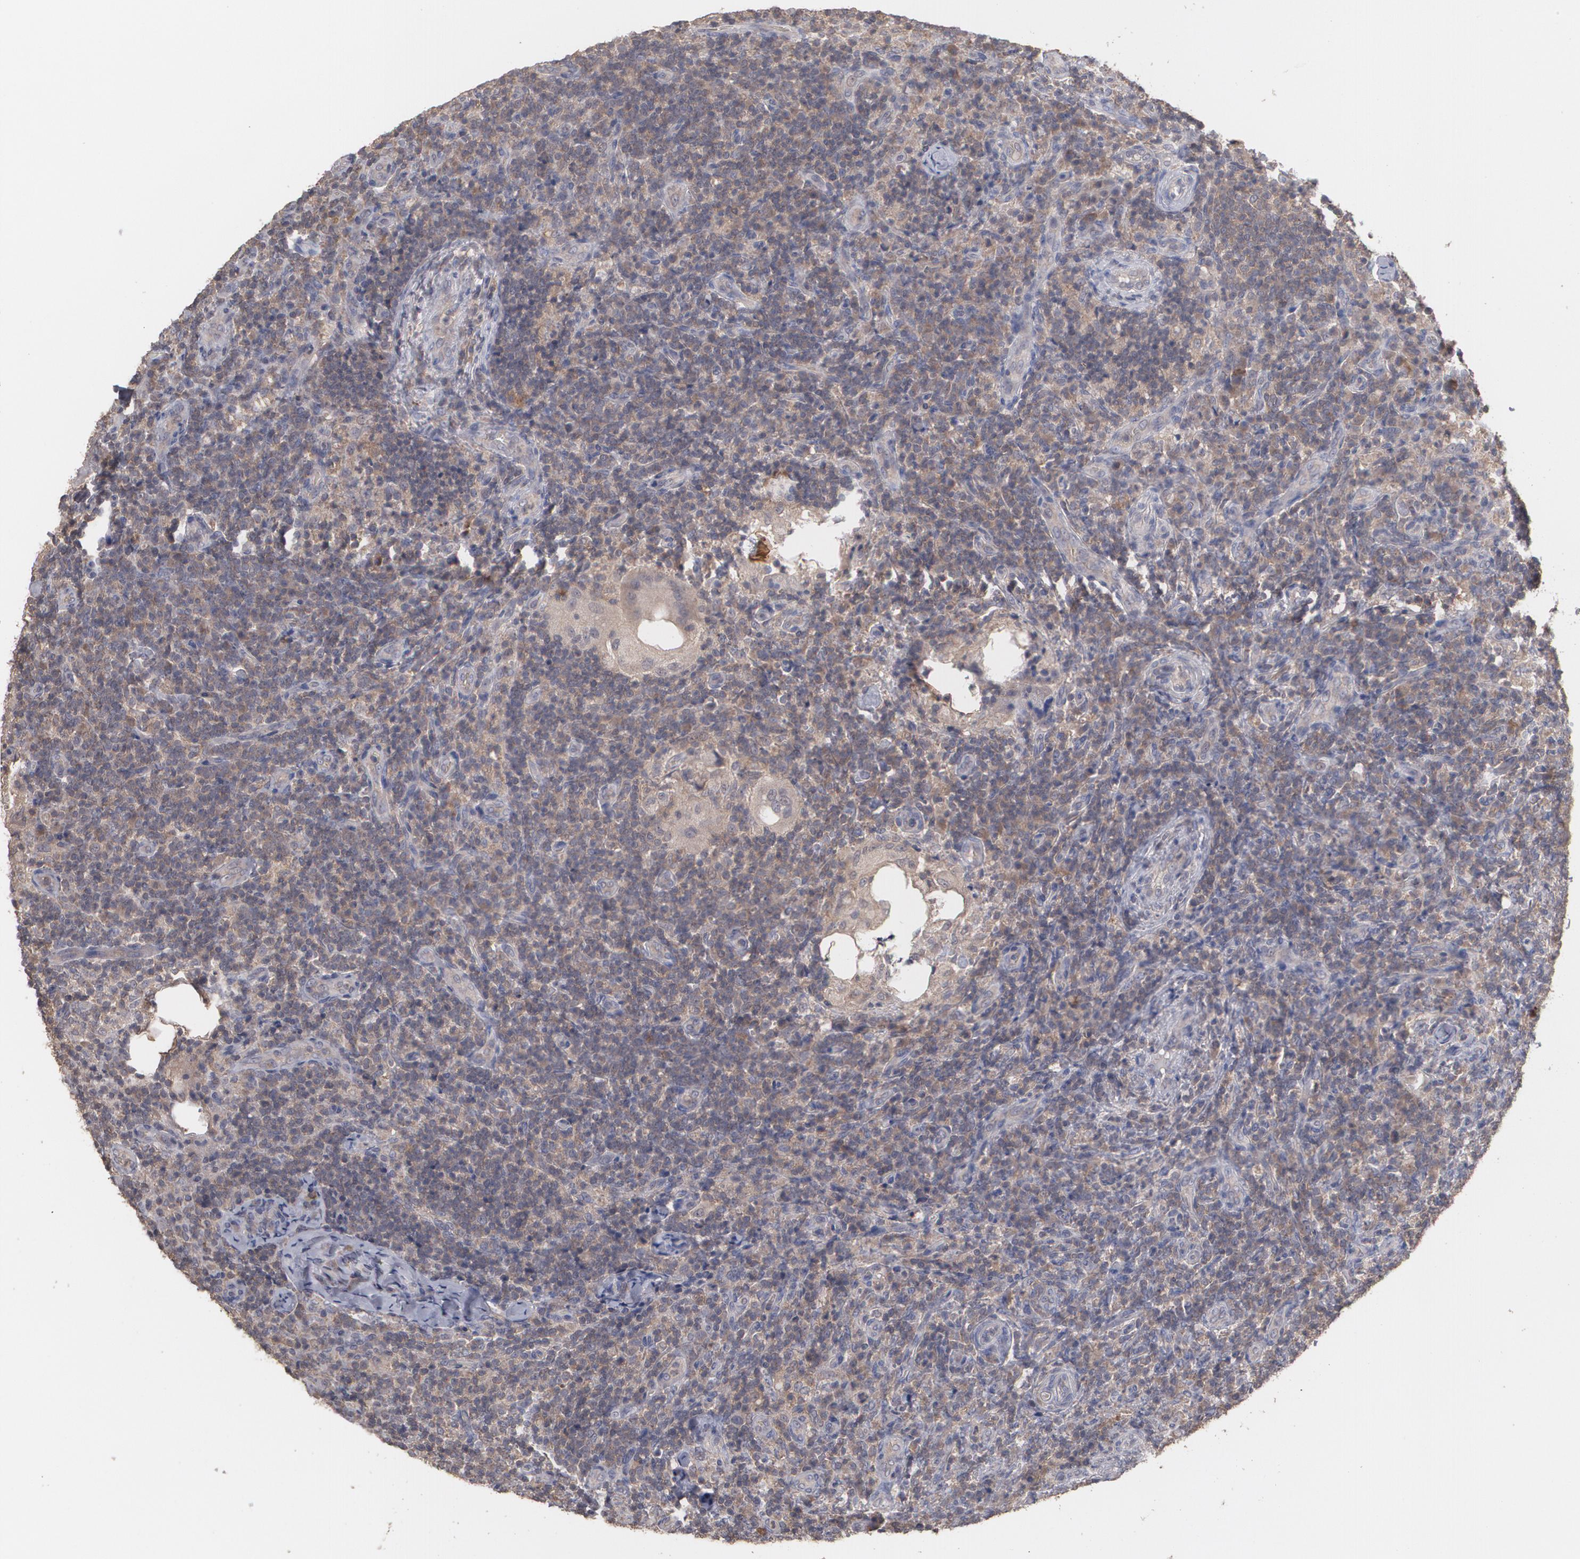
{"staining": {"intensity": "weak", "quantity": "25%-75%", "location": "cytoplasmic/membranous"}, "tissue": "lymph node", "cell_type": "Non-germinal center cells", "image_type": "normal", "snomed": [{"axis": "morphology", "description": "Normal tissue, NOS"}, {"axis": "morphology", "description": "Inflammation, NOS"}, {"axis": "topography", "description": "Lymph node"}], "caption": "IHC histopathology image of unremarkable lymph node: lymph node stained using immunohistochemistry exhibits low levels of weak protein expression localized specifically in the cytoplasmic/membranous of non-germinal center cells, appearing as a cytoplasmic/membranous brown color.", "gene": "ARF6", "patient": {"sex": "male", "age": 46}}